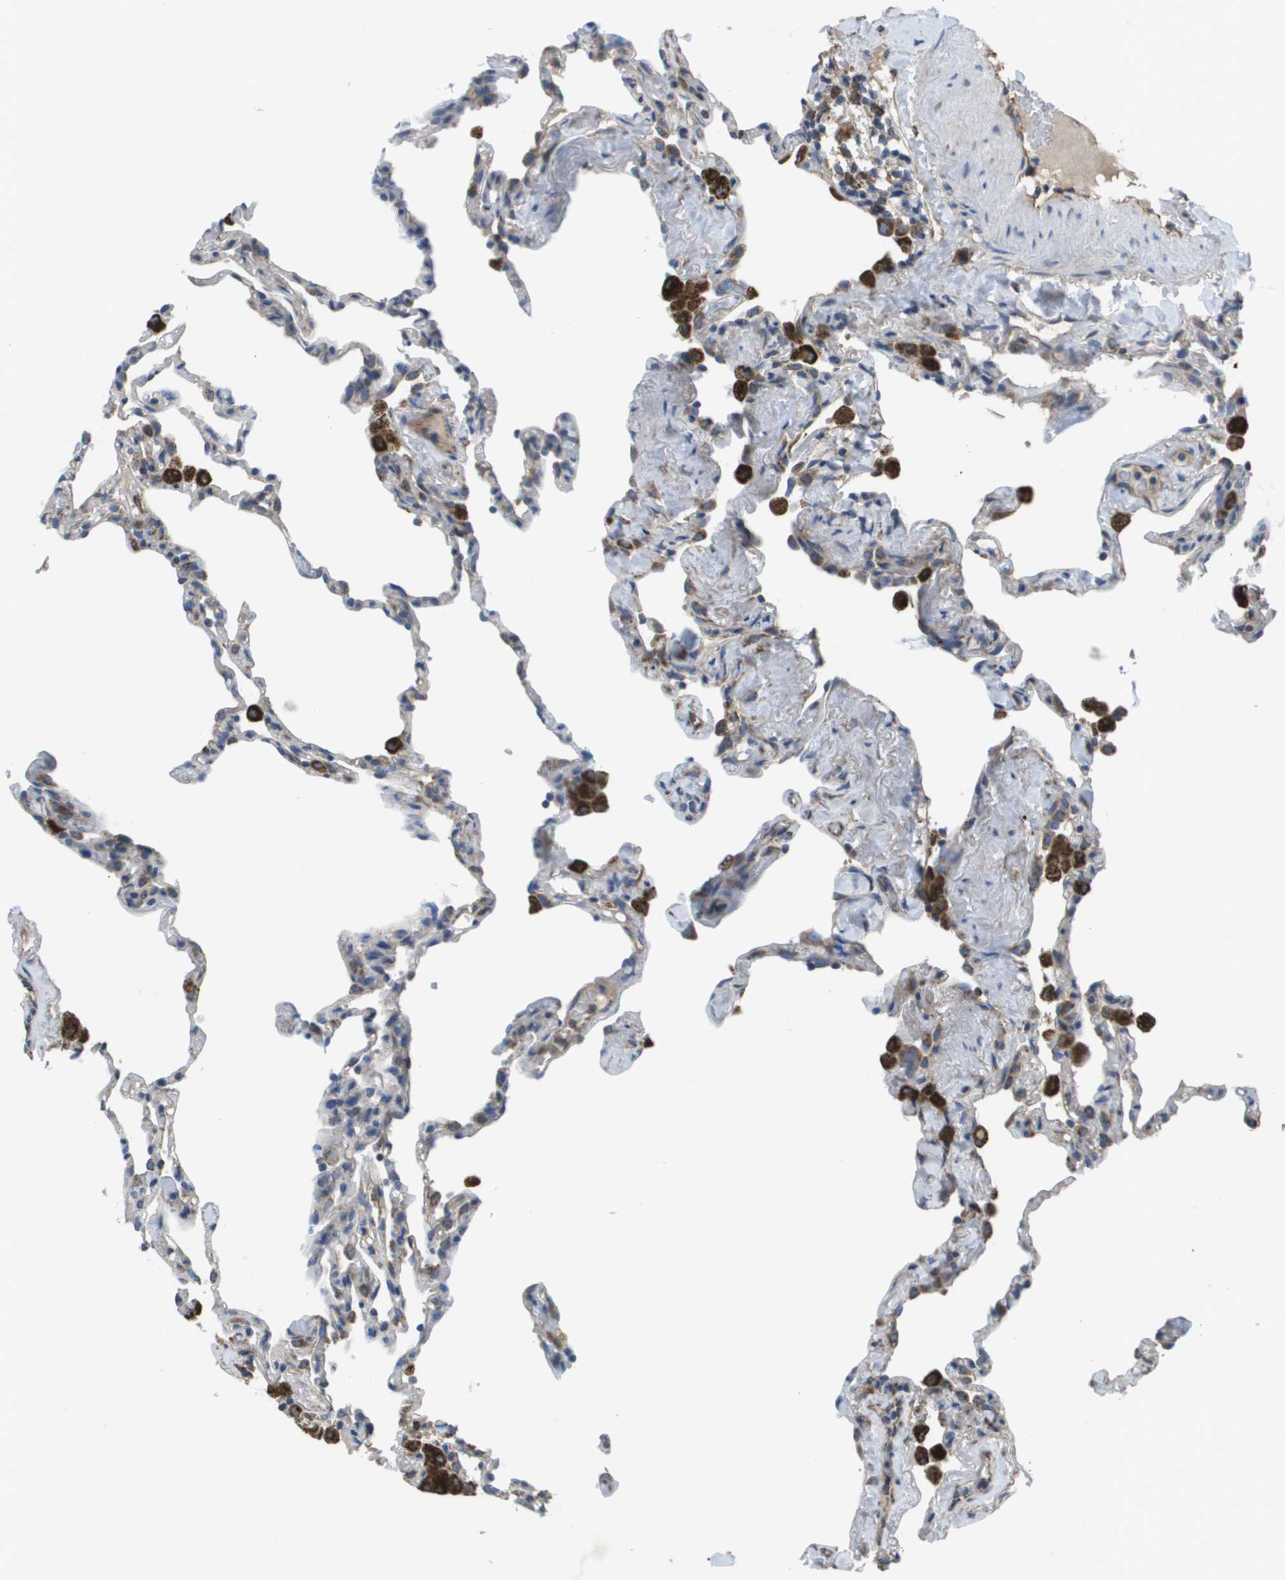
{"staining": {"intensity": "negative", "quantity": "none", "location": "none"}, "tissue": "lung", "cell_type": "Alveolar cells", "image_type": "normal", "snomed": [{"axis": "morphology", "description": "Normal tissue, NOS"}, {"axis": "topography", "description": "Lung"}], "caption": "Immunohistochemistry (IHC) image of benign human lung stained for a protein (brown), which displays no staining in alveolar cells.", "gene": "CLCN2", "patient": {"sex": "male", "age": 59}}